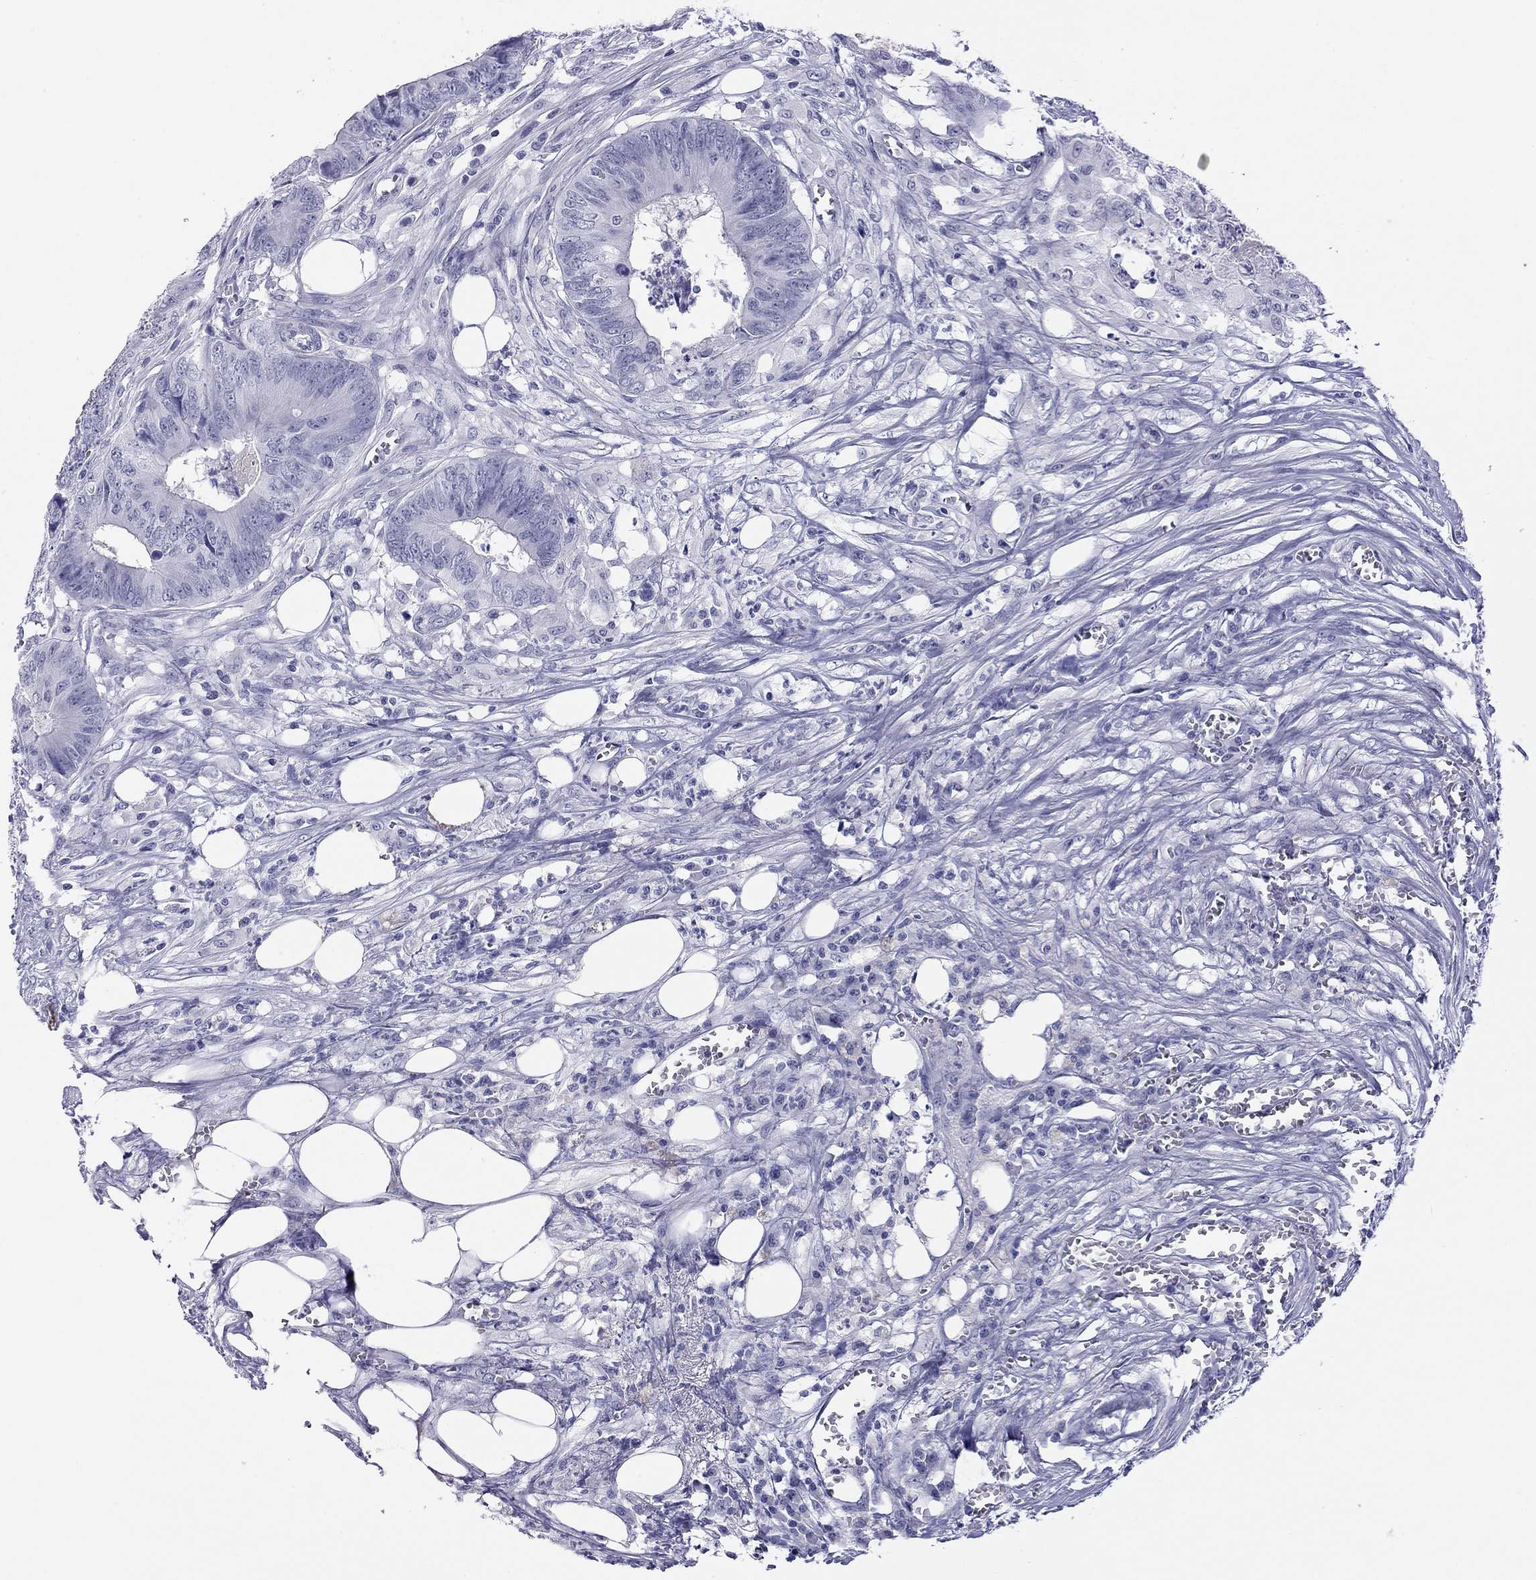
{"staining": {"intensity": "negative", "quantity": "none", "location": "none"}, "tissue": "colorectal cancer", "cell_type": "Tumor cells", "image_type": "cancer", "snomed": [{"axis": "morphology", "description": "Adenocarcinoma, NOS"}, {"axis": "topography", "description": "Colon"}], "caption": "Immunohistochemistry (IHC) photomicrograph of human colorectal cancer stained for a protein (brown), which shows no positivity in tumor cells.", "gene": "MYMX", "patient": {"sex": "male", "age": 84}}